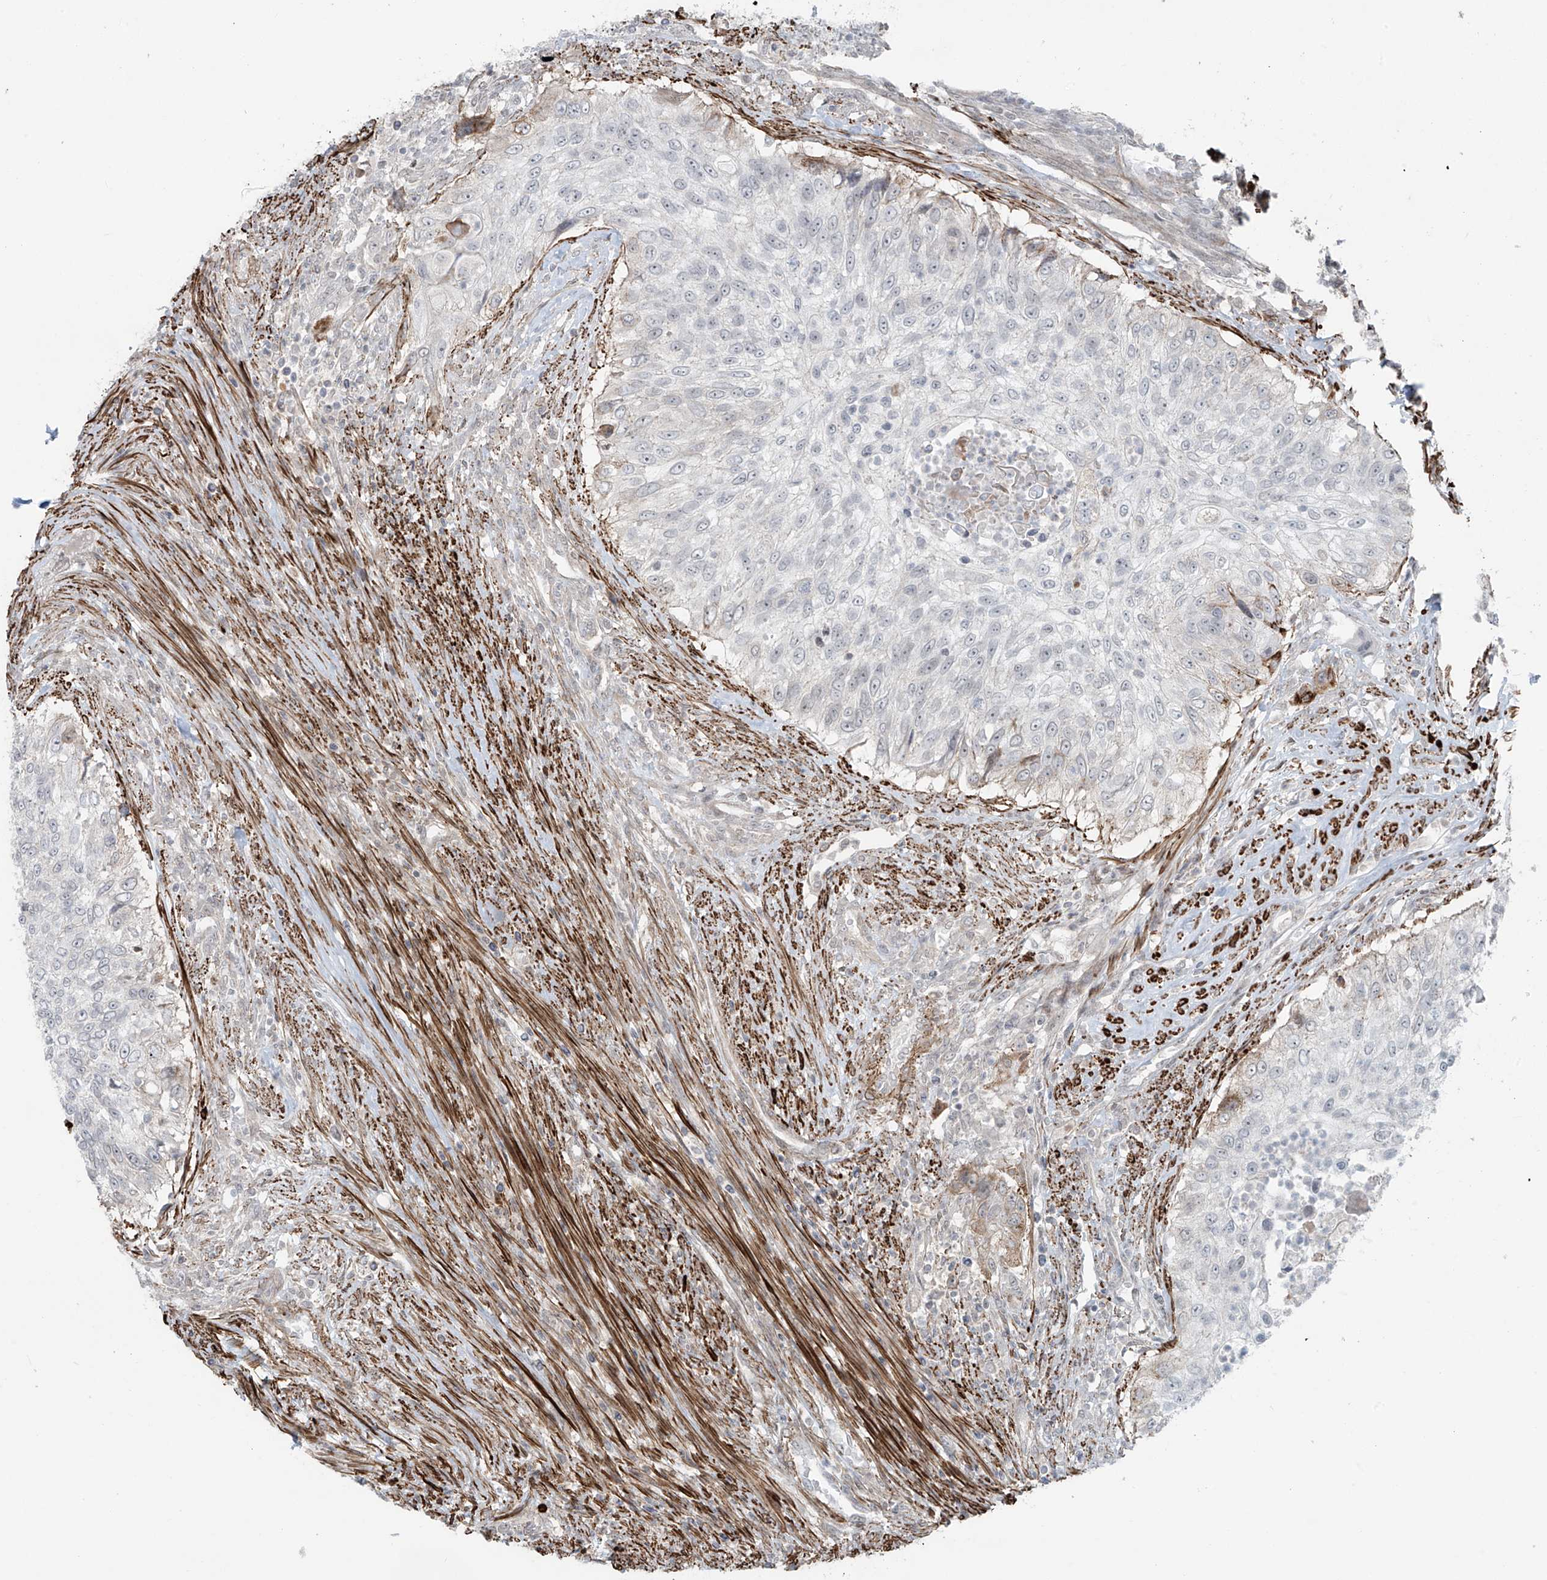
{"staining": {"intensity": "negative", "quantity": "none", "location": "none"}, "tissue": "urothelial cancer", "cell_type": "Tumor cells", "image_type": "cancer", "snomed": [{"axis": "morphology", "description": "Urothelial carcinoma, High grade"}, {"axis": "topography", "description": "Urinary bladder"}], "caption": "Immunohistochemistry micrograph of neoplastic tissue: human urothelial cancer stained with DAB exhibits no significant protein staining in tumor cells.", "gene": "RASGEF1A", "patient": {"sex": "female", "age": 60}}